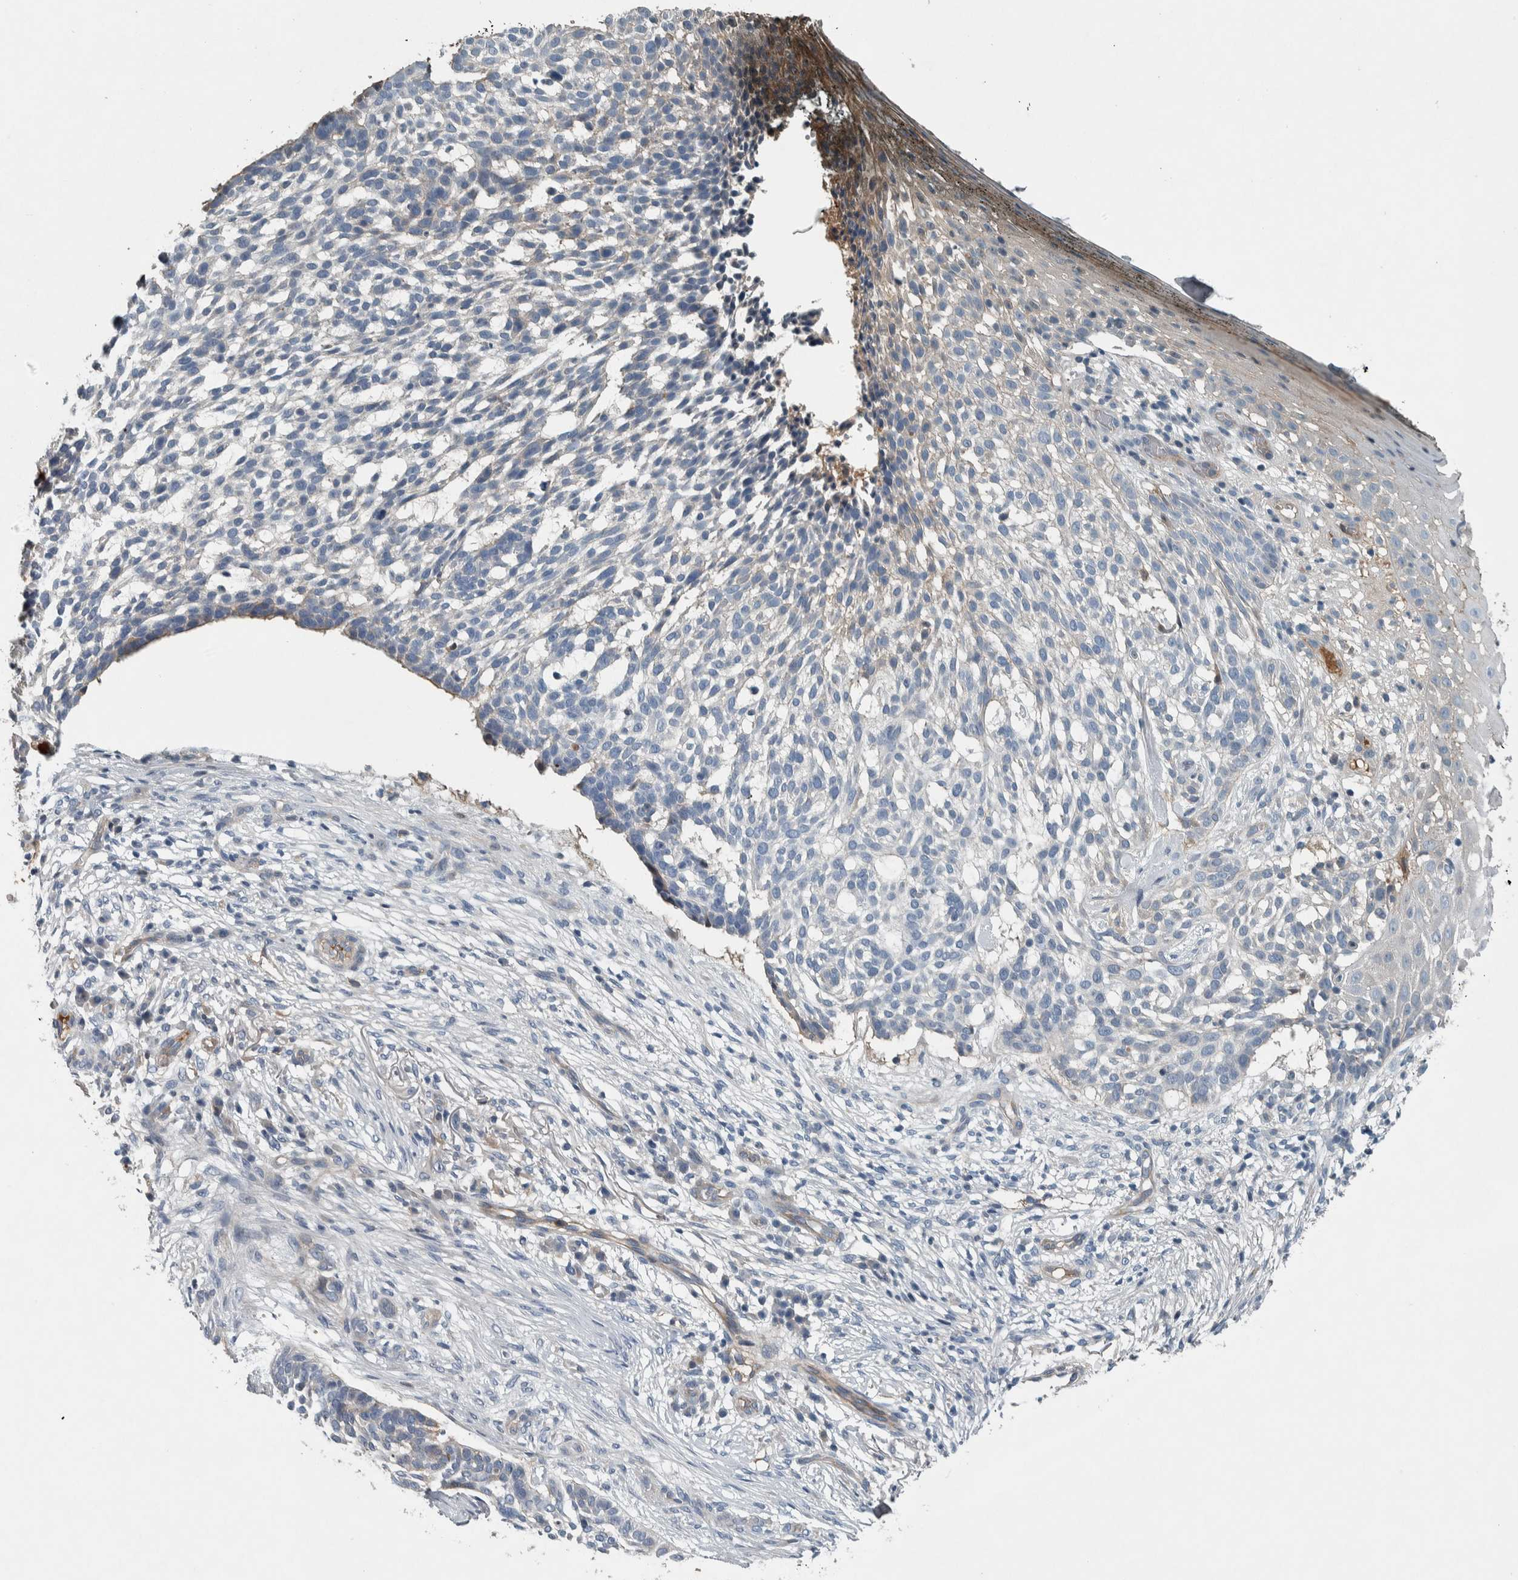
{"staining": {"intensity": "weak", "quantity": "<25%", "location": "cytoplasmic/membranous"}, "tissue": "skin cancer", "cell_type": "Tumor cells", "image_type": "cancer", "snomed": [{"axis": "morphology", "description": "Basal cell carcinoma"}, {"axis": "topography", "description": "Skin"}], "caption": "Tumor cells are negative for brown protein staining in basal cell carcinoma (skin).", "gene": "SERPINC1", "patient": {"sex": "female", "age": 64}}